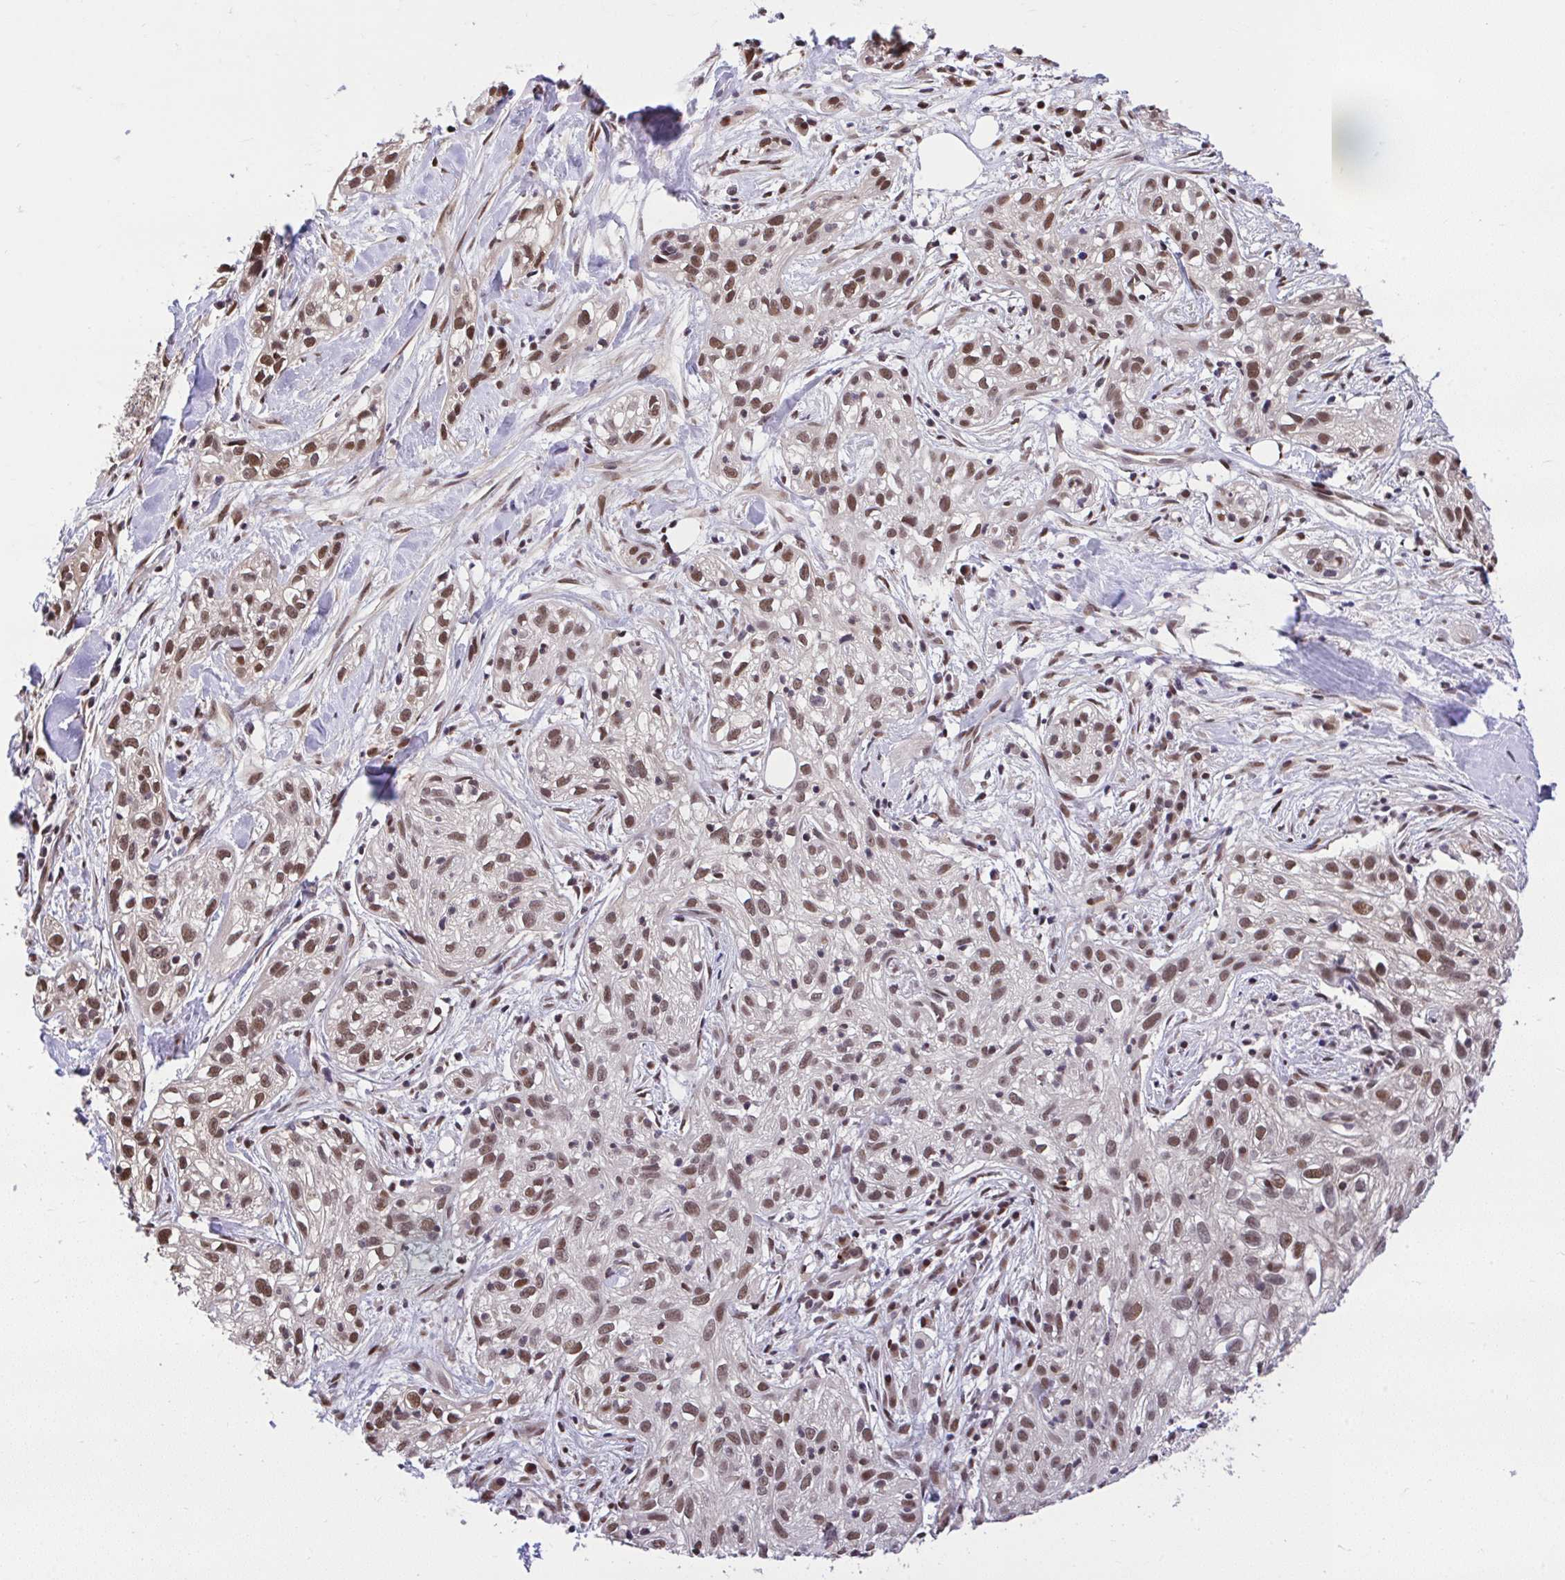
{"staining": {"intensity": "moderate", "quantity": ">75%", "location": "nuclear"}, "tissue": "skin cancer", "cell_type": "Tumor cells", "image_type": "cancer", "snomed": [{"axis": "morphology", "description": "Squamous cell carcinoma, NOS"}, {"axis": "topography", "description": "Skin"}], "caption": "This is an image of immunohistochemistry staining of skin cancer (squamous cell carcinoma), which shows moderate staining in the nuclear of tumor cells.", "gene": "GLIS3", "patient": {"sex": "male", "age": 82}}